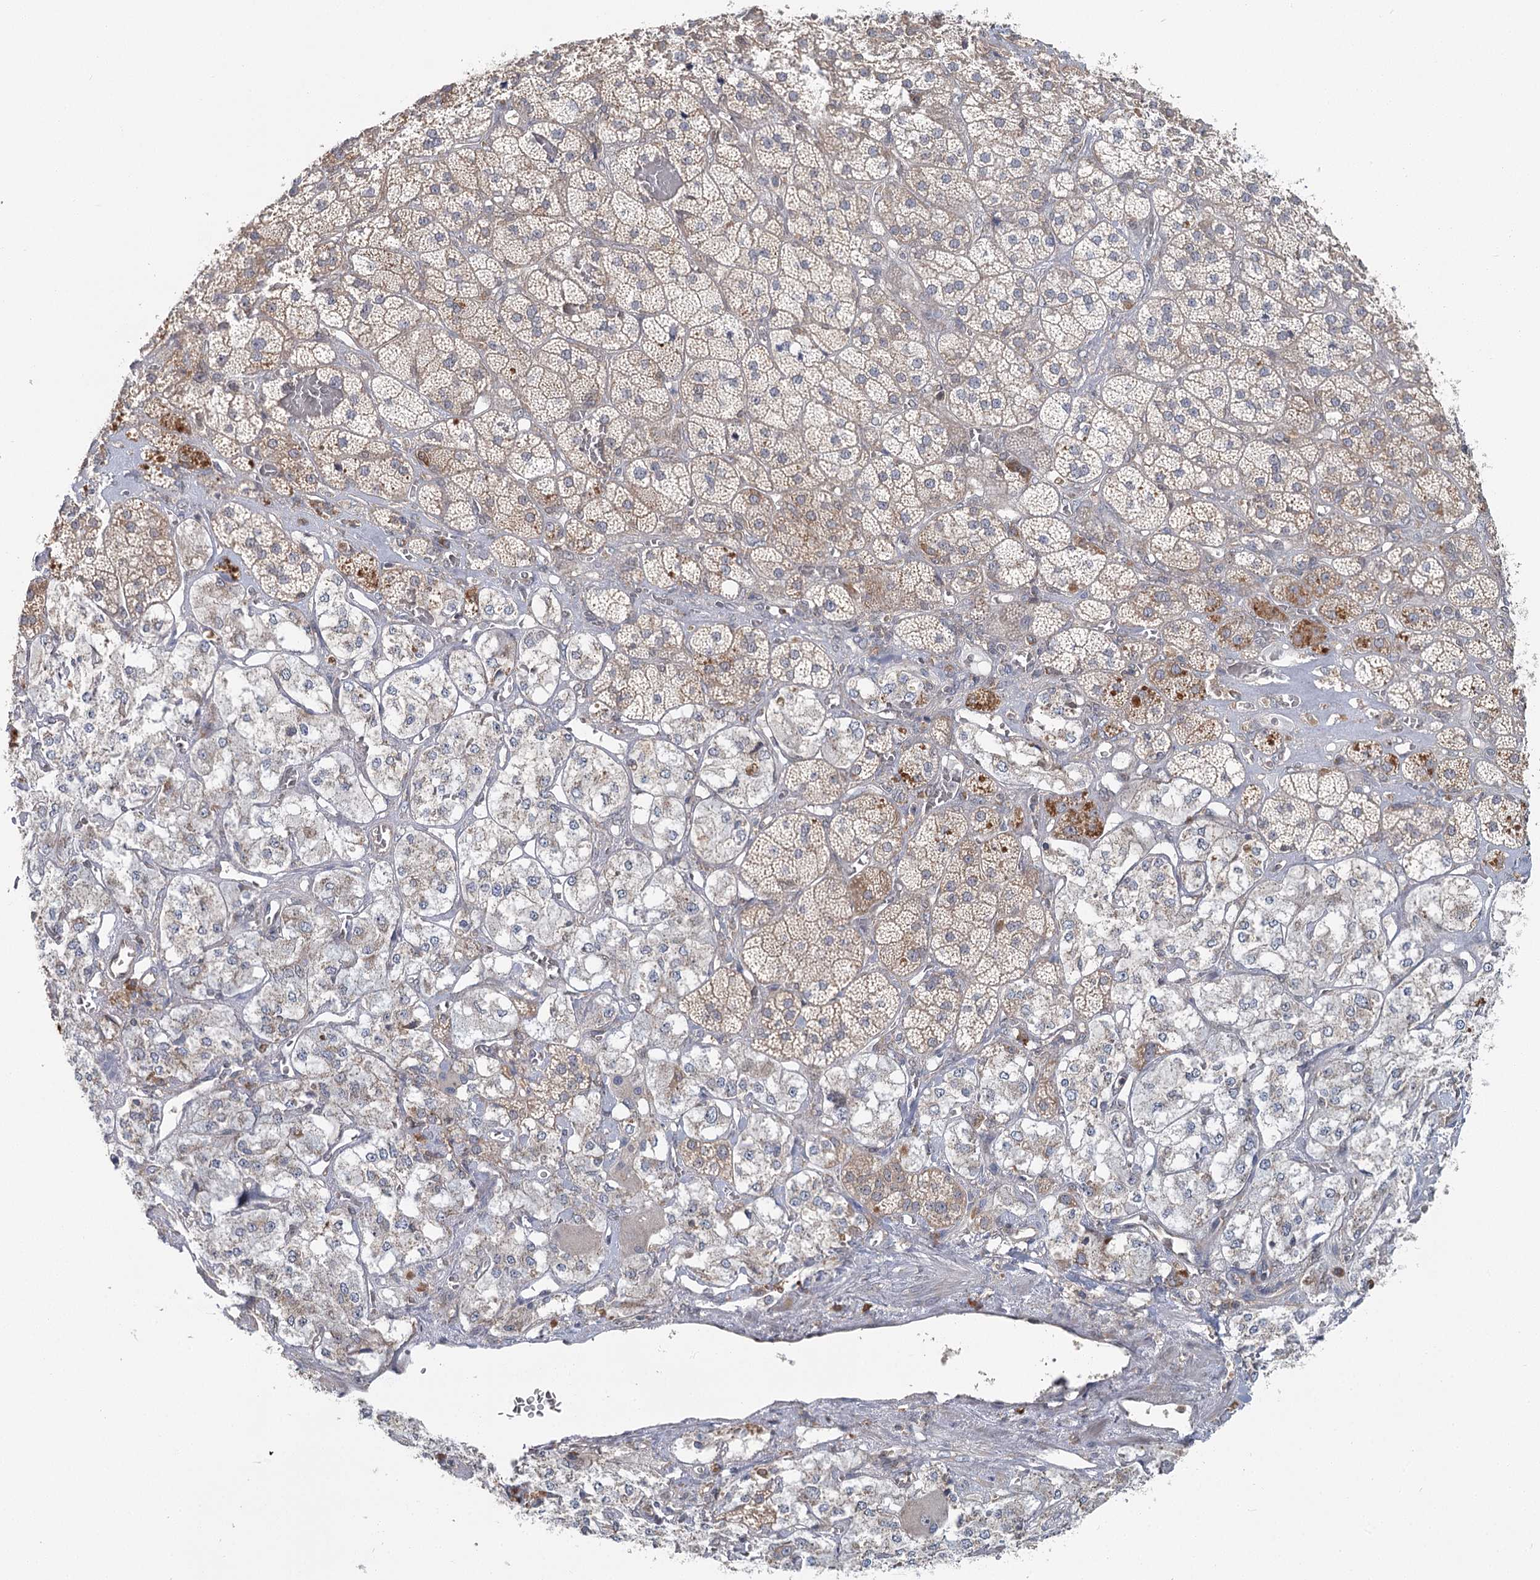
{"staining": {"intensity": "moderate", "quantity": ">75%", "location": "cytoplasmic/membranous"}, "tissue": "adrenal gland", "cell_type": "Glandular cells", "image_type": "normal", "snomed": [{"axis": "morphology", "description": "Normal tissue, NOS"}, {"axis": "topography", "description": "Adrenal gland"}], "caption": "Adrenal gland stained with DAB immunohistochemistry (IHC) demonstrates medium levels of moderate cytoplasmic/membranous positivity in about >75% of glandular cells.", "gene": "THNSL1", "patient": {"sex": "male", "age": 57}}